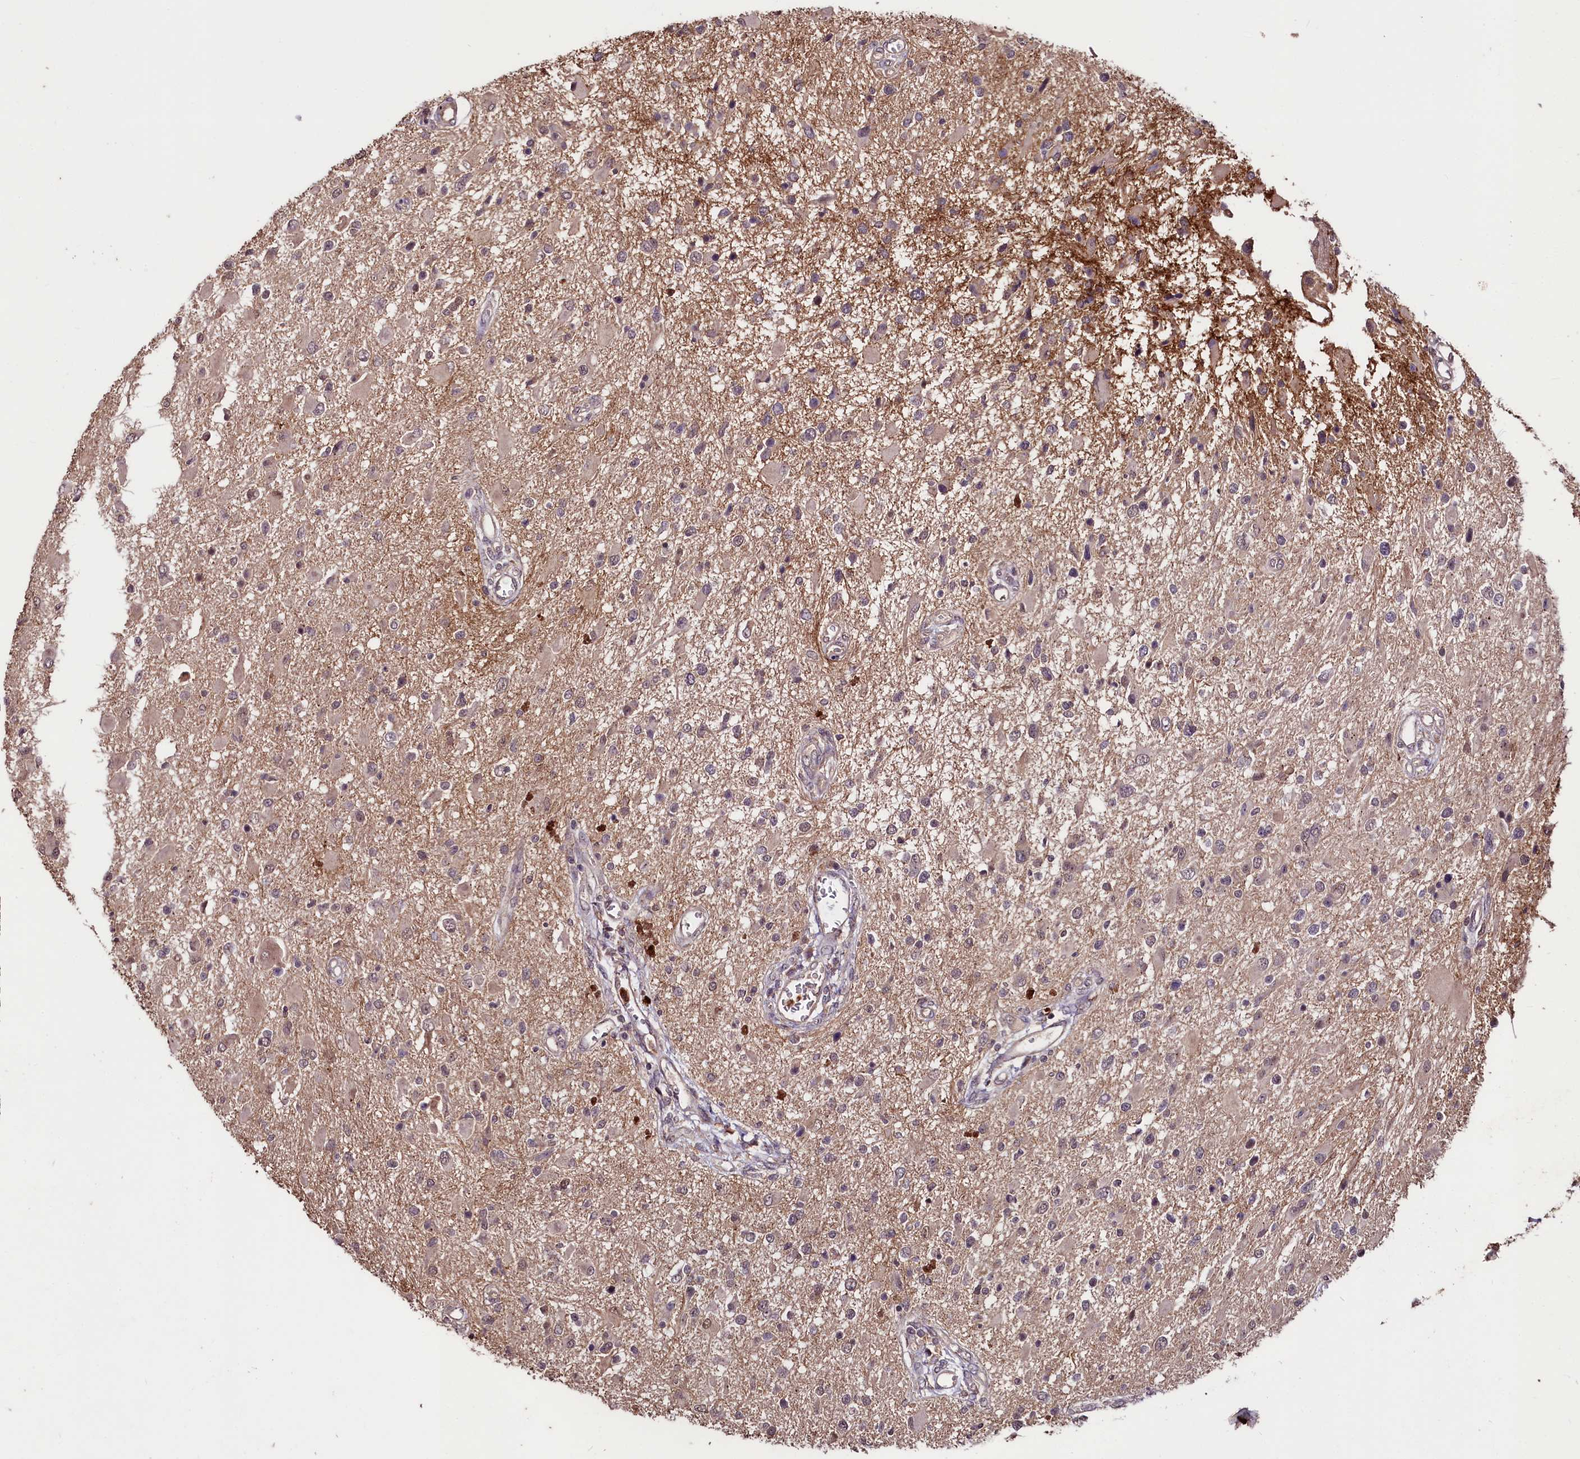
{"staining": {"intensity": "negative", "quantity": "none", "location": "none"}, "tissue": "glioma", "cell_type": "Tumor cells", "image_type": "cancer", "snomed": [{"axis": "morphology", "description": "Glioma, malignant, High grade"}, {"axis": "topography", "description": "Brain"}], "caption": "DAB (3,3'-diaminobenzidine) immunohistochemical staining of glioma shows no significant staining in tumor cells. (Stains: DAB (3,3'-diaminobenzidine) immunohistochemistry with hematoxylin counter stain, Microscopy: brightfield microscopy at high magnification).", "gene": "KLRB1", "patient": {"sex": "male", "age": 53}}